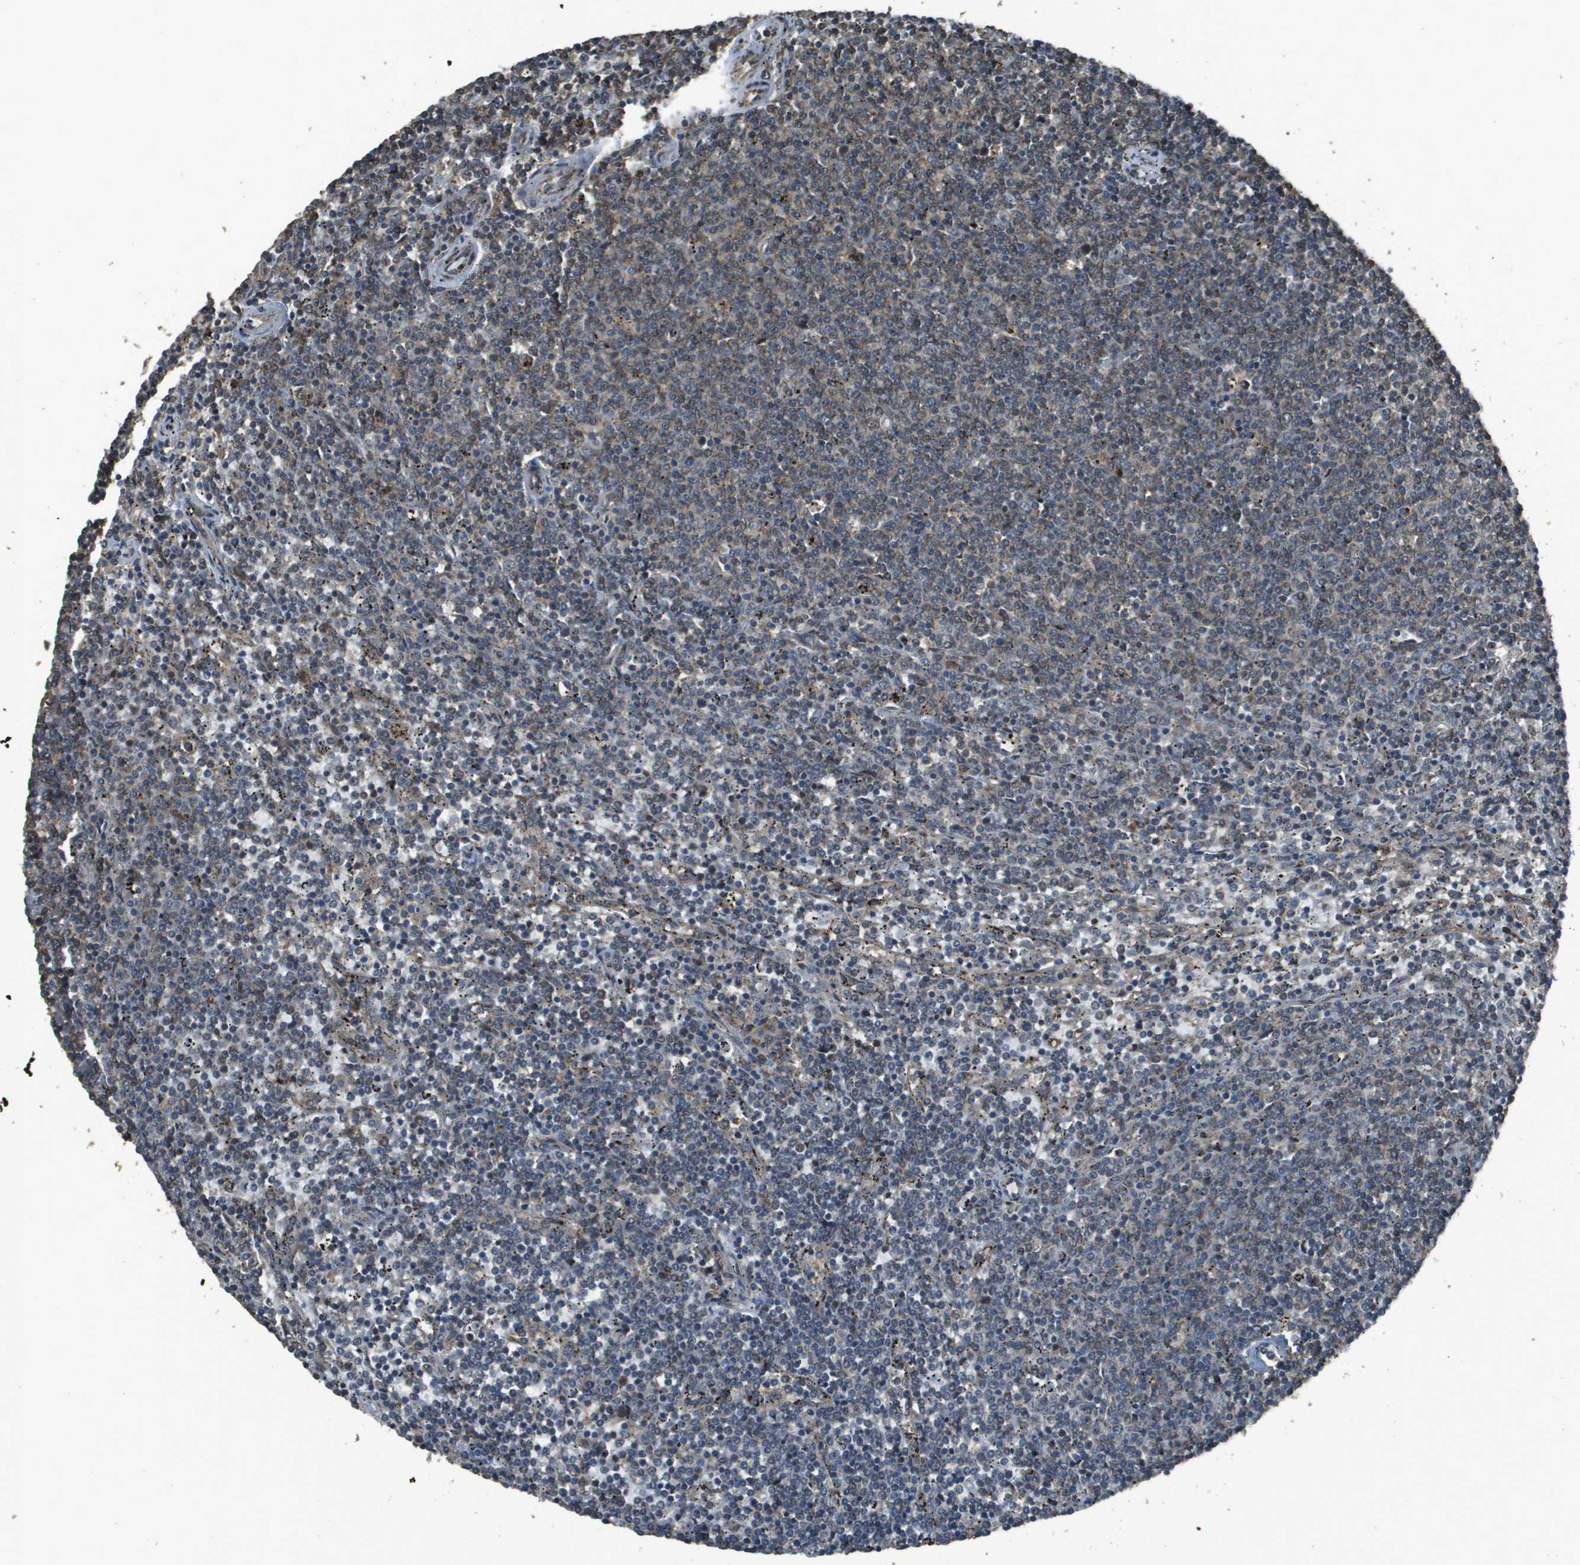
{"staining": {"intensity": "weak", "quantity": "25%-75%", "location": "cytoplasmic/membranous"}, "tissue": "lymphoma", "cell_type": "Tumor cells", "image_type": "cancer", "snomed": [{"axis": "morphology", "description": "Malignant lymphoma, non-Hodgkin's type, Low grade"}, {"axis": "topography", "description": "Spleen"}], "caption": "Brown immunohistochemical staining in low-grade malignant lymphoma, non-Hodgkin's type reveals weak cytoplasmic/membranous staining in about 25%-75% of tumor cells.", "gene": "FIG4", "patient": {"sex": "female", "age": 50}}